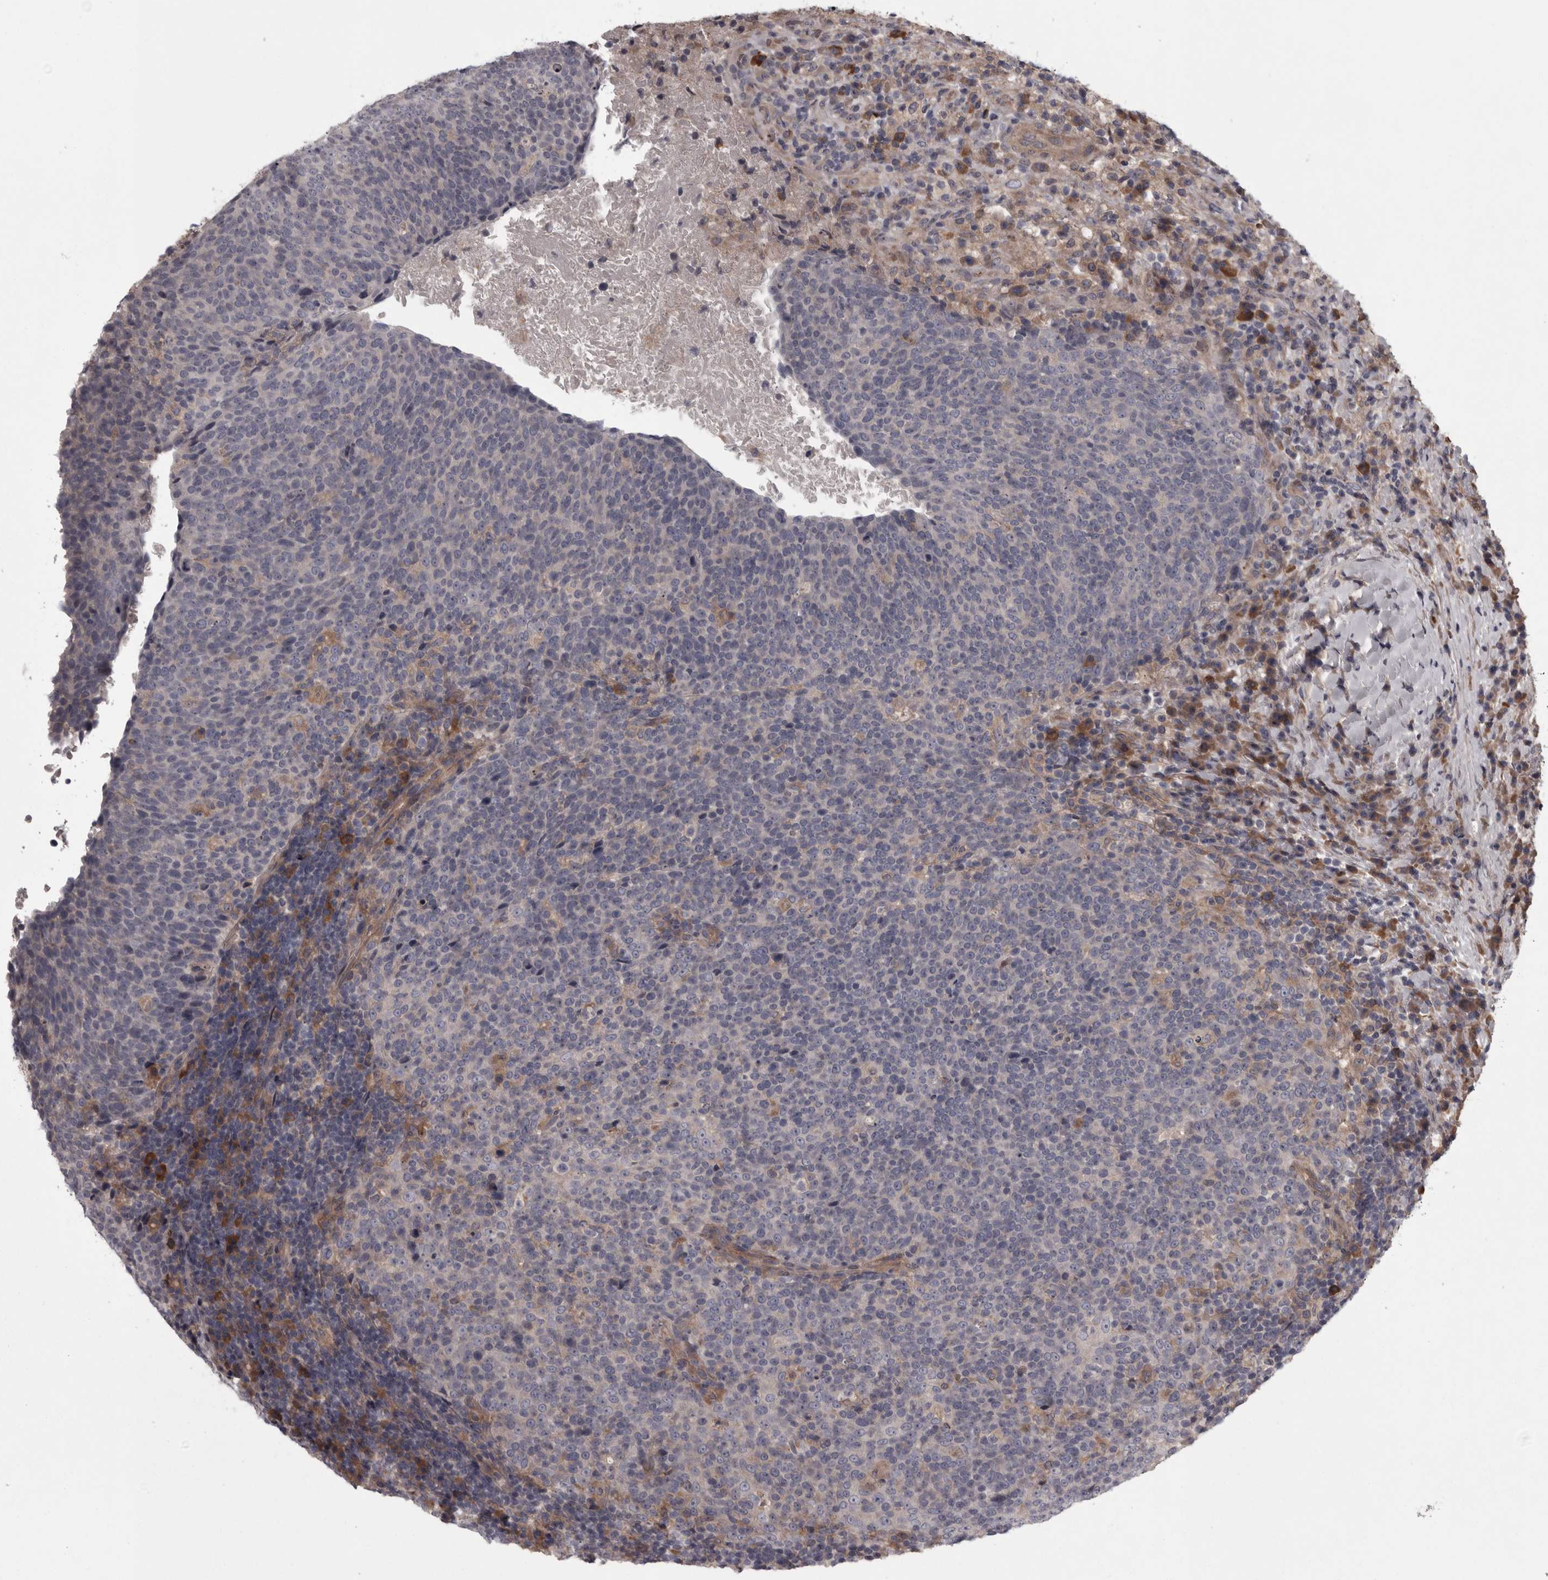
{"staining": {"intensity": "negative", "quantity": "none", "location": "none"}, "tissue": "head and neck cancer", "cell_type": "Tumor cells", "image_type": "cancer", "snomed": [{"axis": "morphology", "description": "Squamous cell carcinoma, NOS"}, {"axis": "morphology", "description": "Squamous cell carcinoma, metastatic, NOS"}, {"axis": "topography", "description": "Lymph node"}, {"axis": "topography", "description": "Head-Neck"}], "caption": "DAB (3,3'-diaminobenzidine) immunohistochemical staining of metastatic squamous cell carcinoma (head and neck) shows no significant staining in tumor cells. (Brightfield microscopy of DAB (3,3'-diaminobenzidine) immunohistochemistry (IHC) at high magnification).", "gene": "RSU1", "patient": {"sex": "male", "age": 62}}